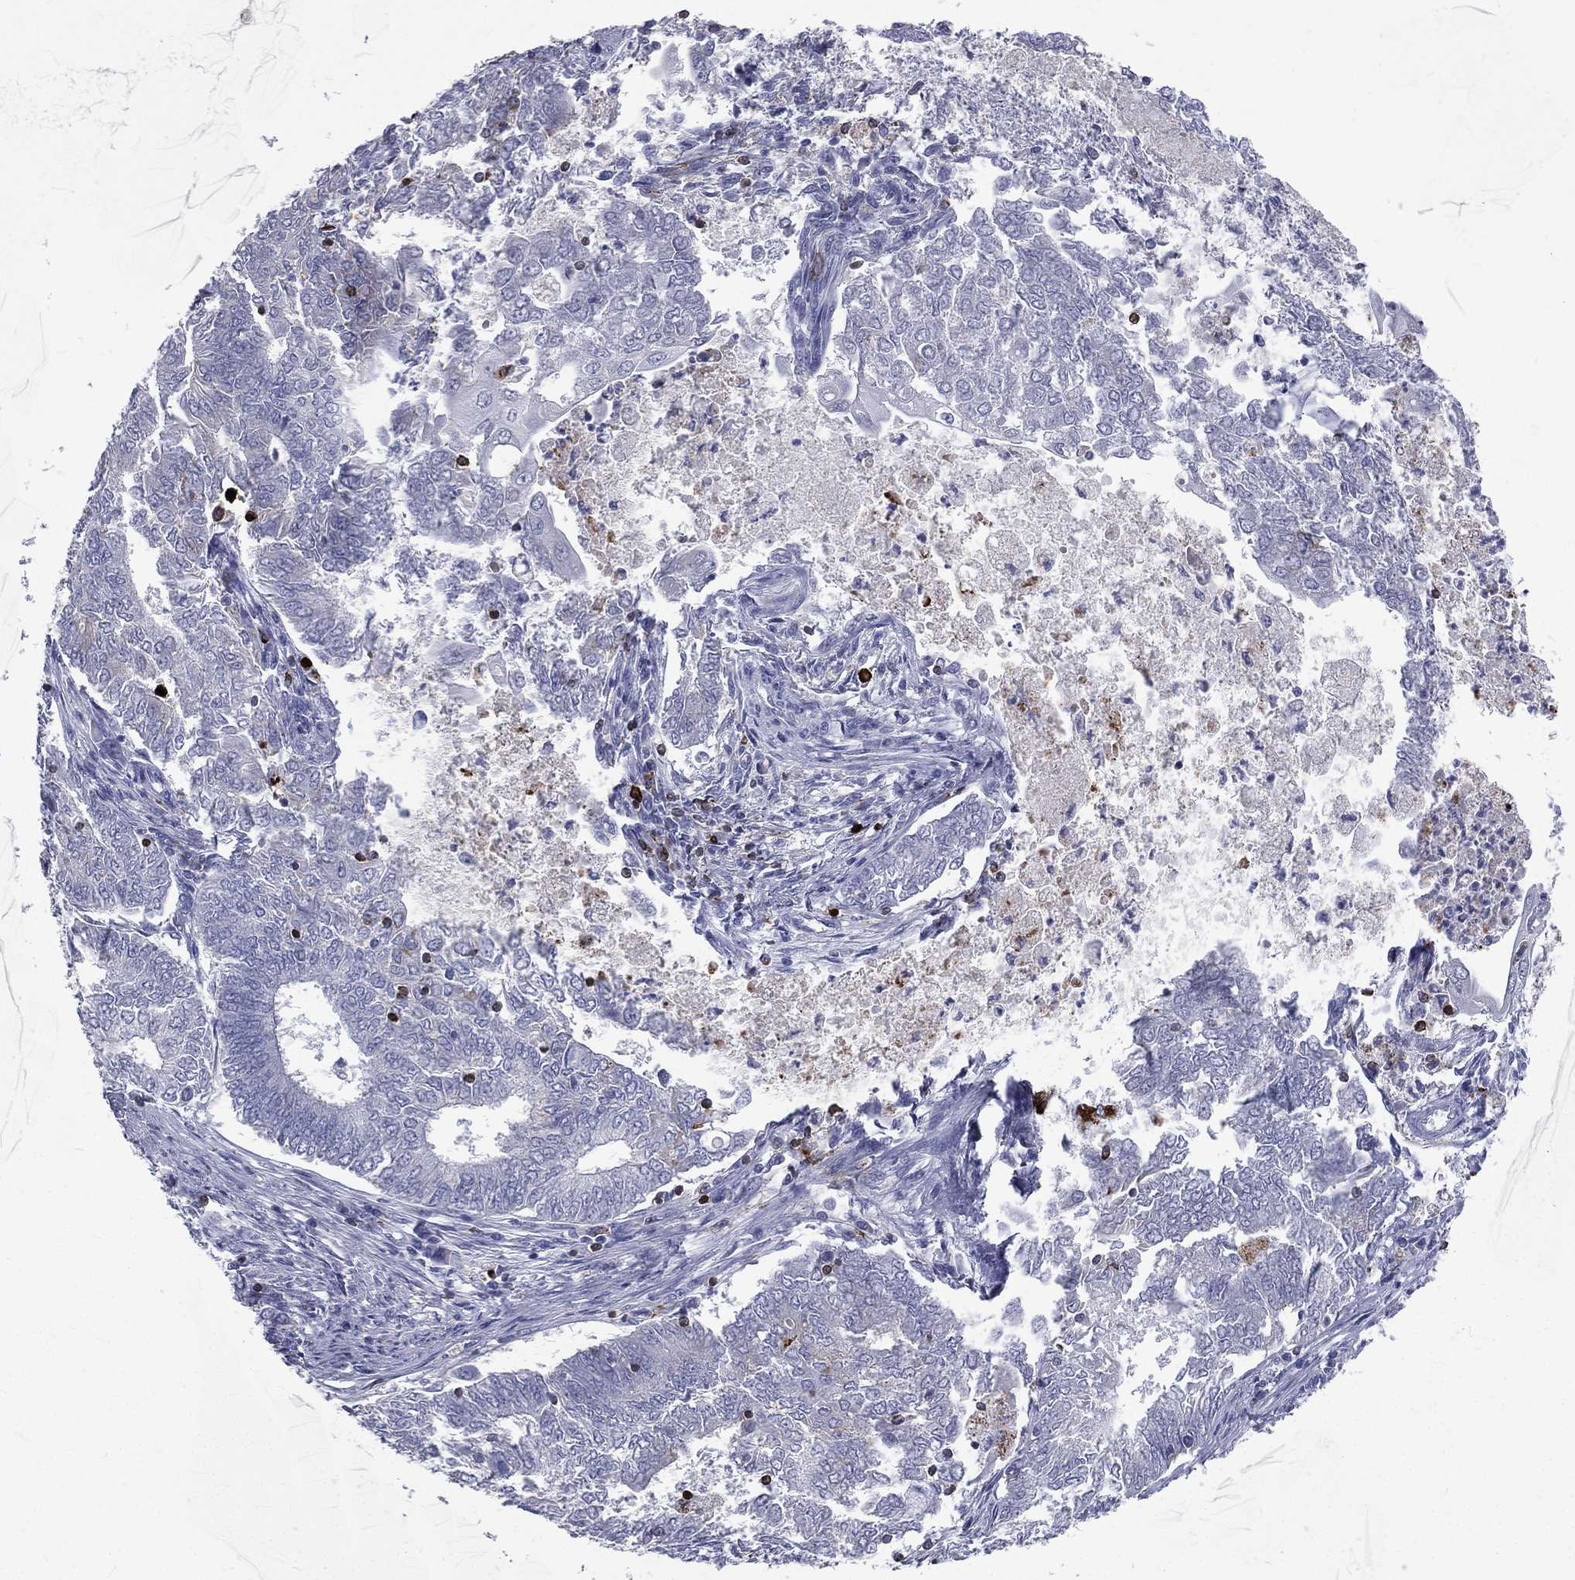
{"staining": {"intensity": "negative", "quantity": "none", "location": "none"}, "tissue": "endometrial cancer", "cell_type": "Tumor cells", "image_type": "cancer", "snomed": [{"axis": "morphology", "description": "Adenocarcinoma, NOS"}, {"axis": "topography", "description": "Endometrium"}], "caption": "Tumor cells are negative for protein expression in human endometrial adenocarcinoma. Nuclei are stained in blue.", "gene": "CTSW", "patient": {"sex": "female", "age": 62}}